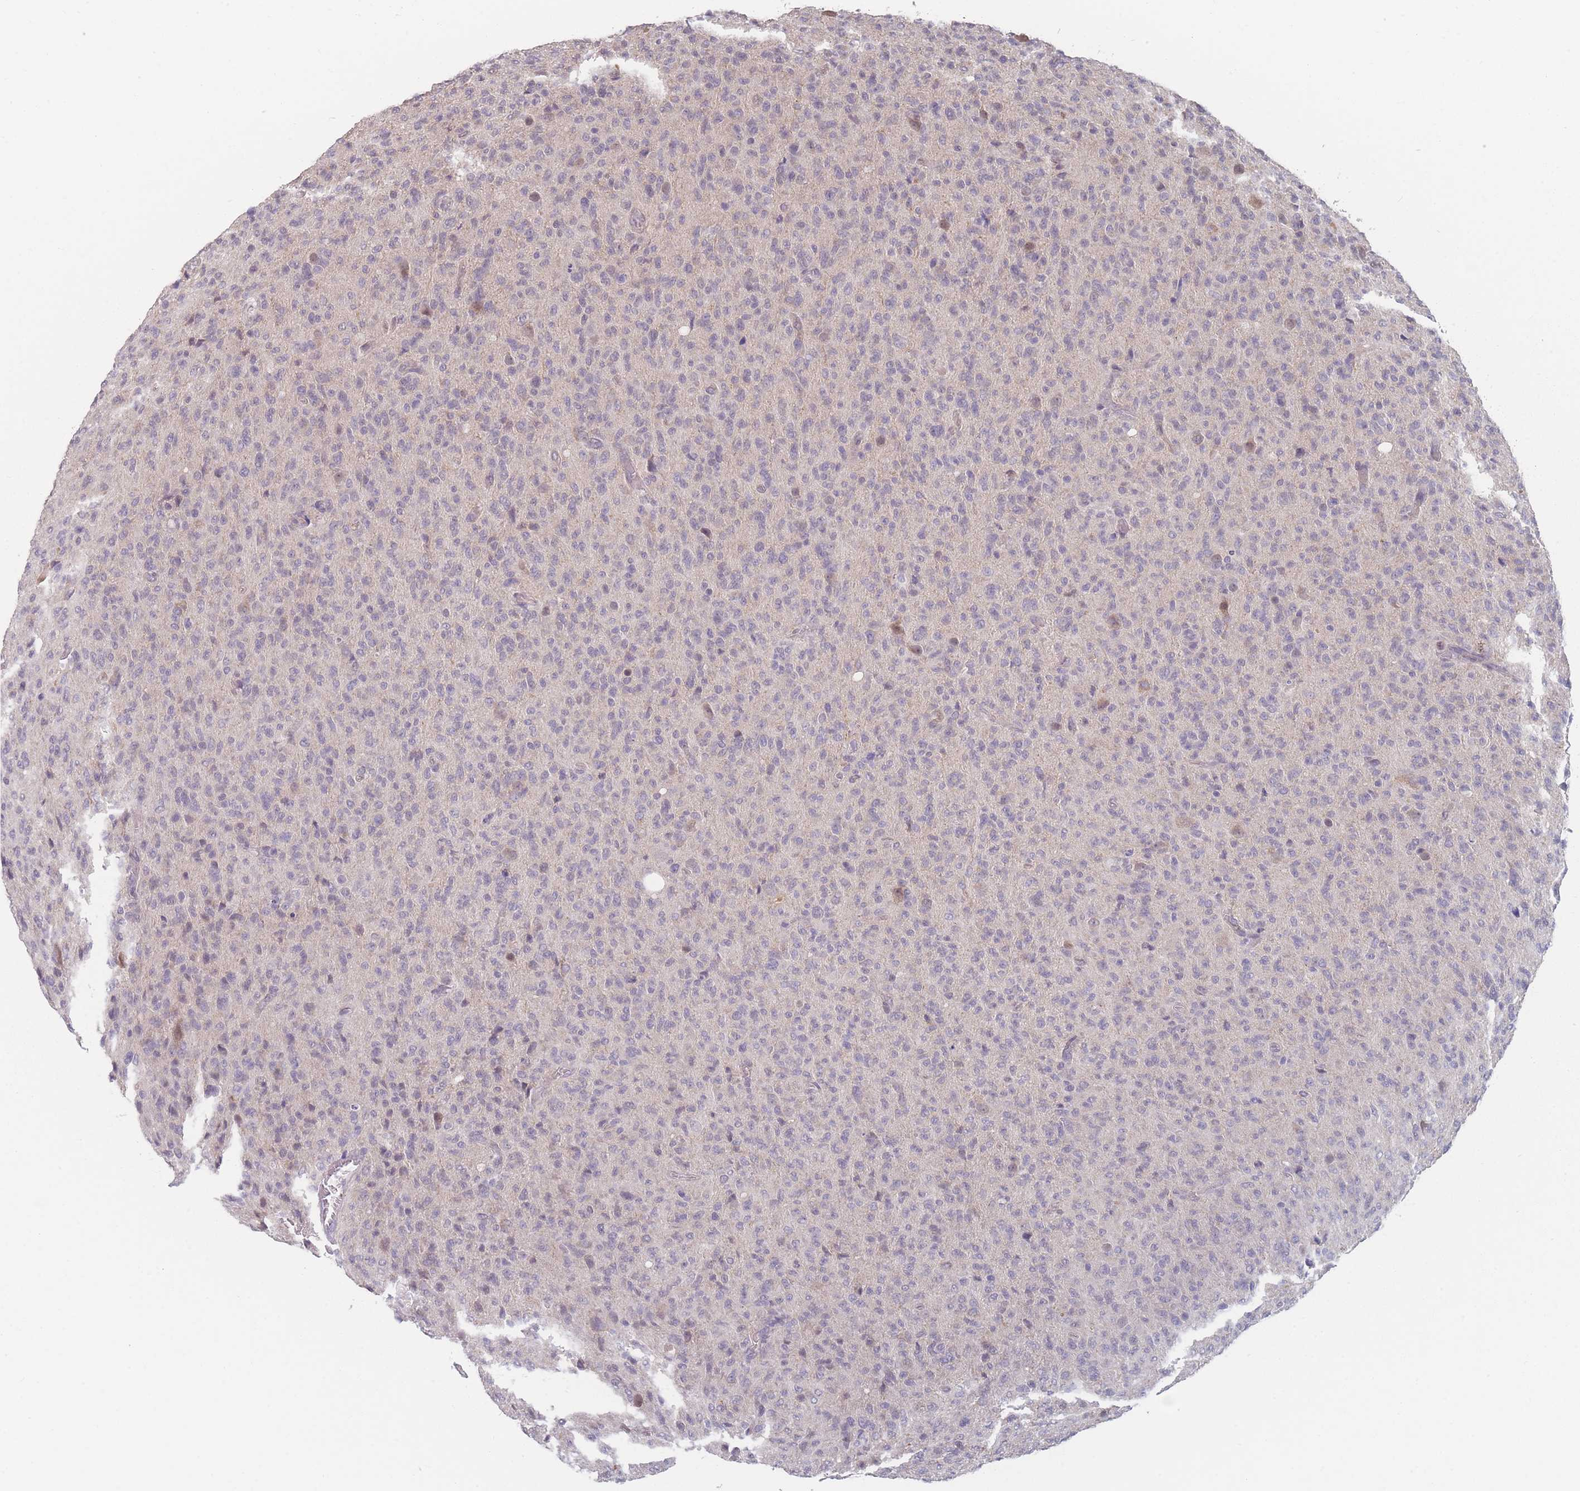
{"staining": {"intensity": "weak", "quantity": "<25%", "location": "nuclear"}, "tissue": "glioma", "cell_type": "Tumor cells", "image_type": "cancer", "snomed": [{"axis": "morphology", "description": "Glioma, malignant, High grade"}, {"axis": "topography", "description": "Brain"}], "caption": "DAB (3,3'-diaminobenzidine) immunohistochemical staining of human high-grade glioma (malignant) exhibits no significant expression in tumor cells.", "gene": "ANKRD10", "patient": {"sex": "female", "age": 57}}